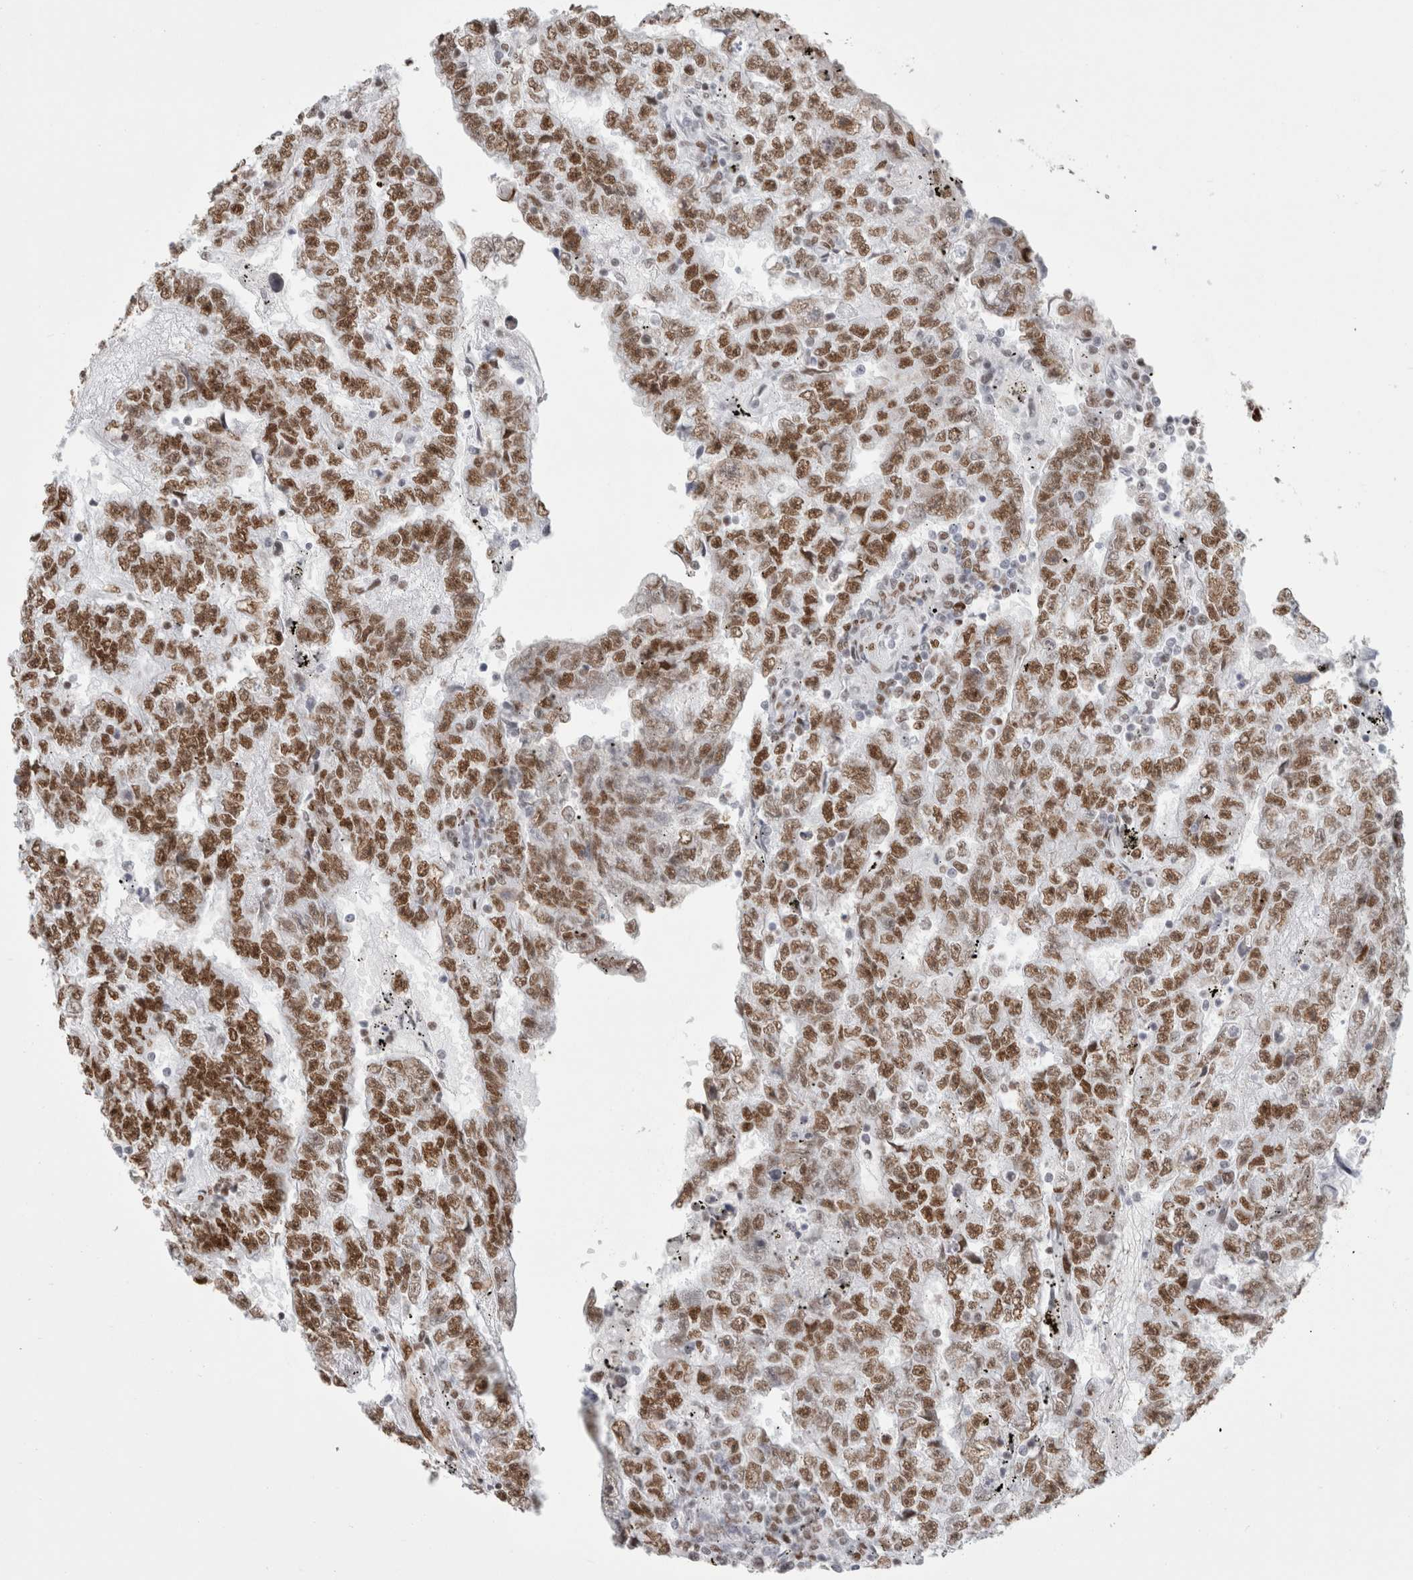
{"staining": {"intensity": "moderate", "quantity": ">75%", "location": "nuclear"}, "tissue": "testis cancer", "cell_type": "Tumor cells", "image_type": "cancer", "snomed": [{"axis": "morphology", "description": "Carcinoma, Embryonal, NOS"}, {"axis": "topography", "description": "Testis"}], "caption": "DAB immunohistochemical staining of human testis cancer (embryonal carcinoma) shows moderate nuclear protein positivity in about >75% of tumor cells. The staining is performed using DAB brown chromogen to label protein expression. The nuclei are counter-stained blue using hematoxylin.", "gene": "SMARCC1", "patient": {"sex": "male", "age": 25}}